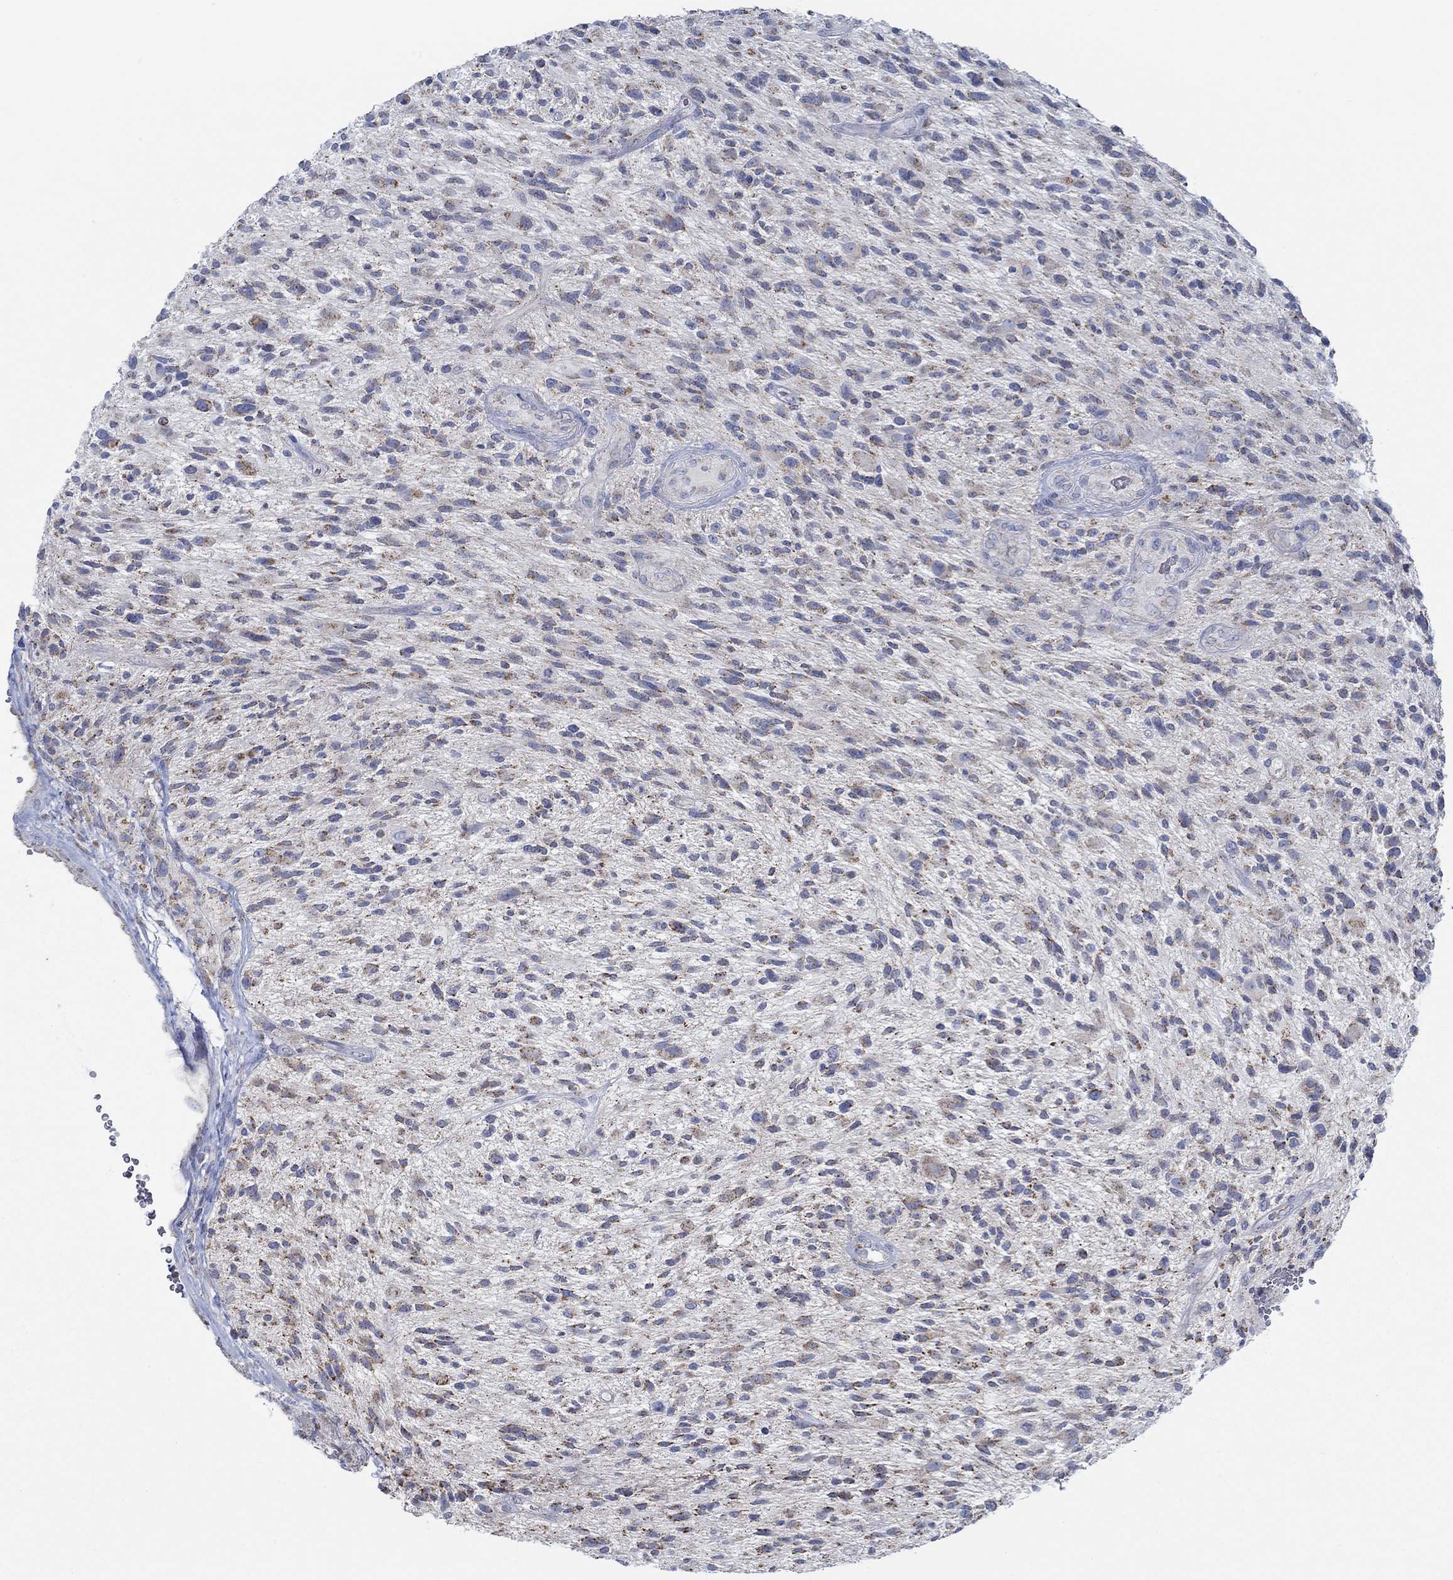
{"staining": {"intensity": "moderate", "quantity": "<25%", "location": "cytoplasmic/membranous"}, "tissue": "glioma", "cell_type": "Tumor cells", "image_type": "cancer", "snomed": [{"axis": "morphology", "description": "Glioma, malignant, High grade"}, {"axis": "topography", "description": "Brain"}], "caption": "Immunohistochemistry (IHC) image of malignant high-grade glioma stained for a protein (brown), which exhibits low levels of moderate cytoplasmic/membranous staining in about <25% of tumor cells.", "gene": "GLOD5", "patient": {"sex": "male", "age": 47}}